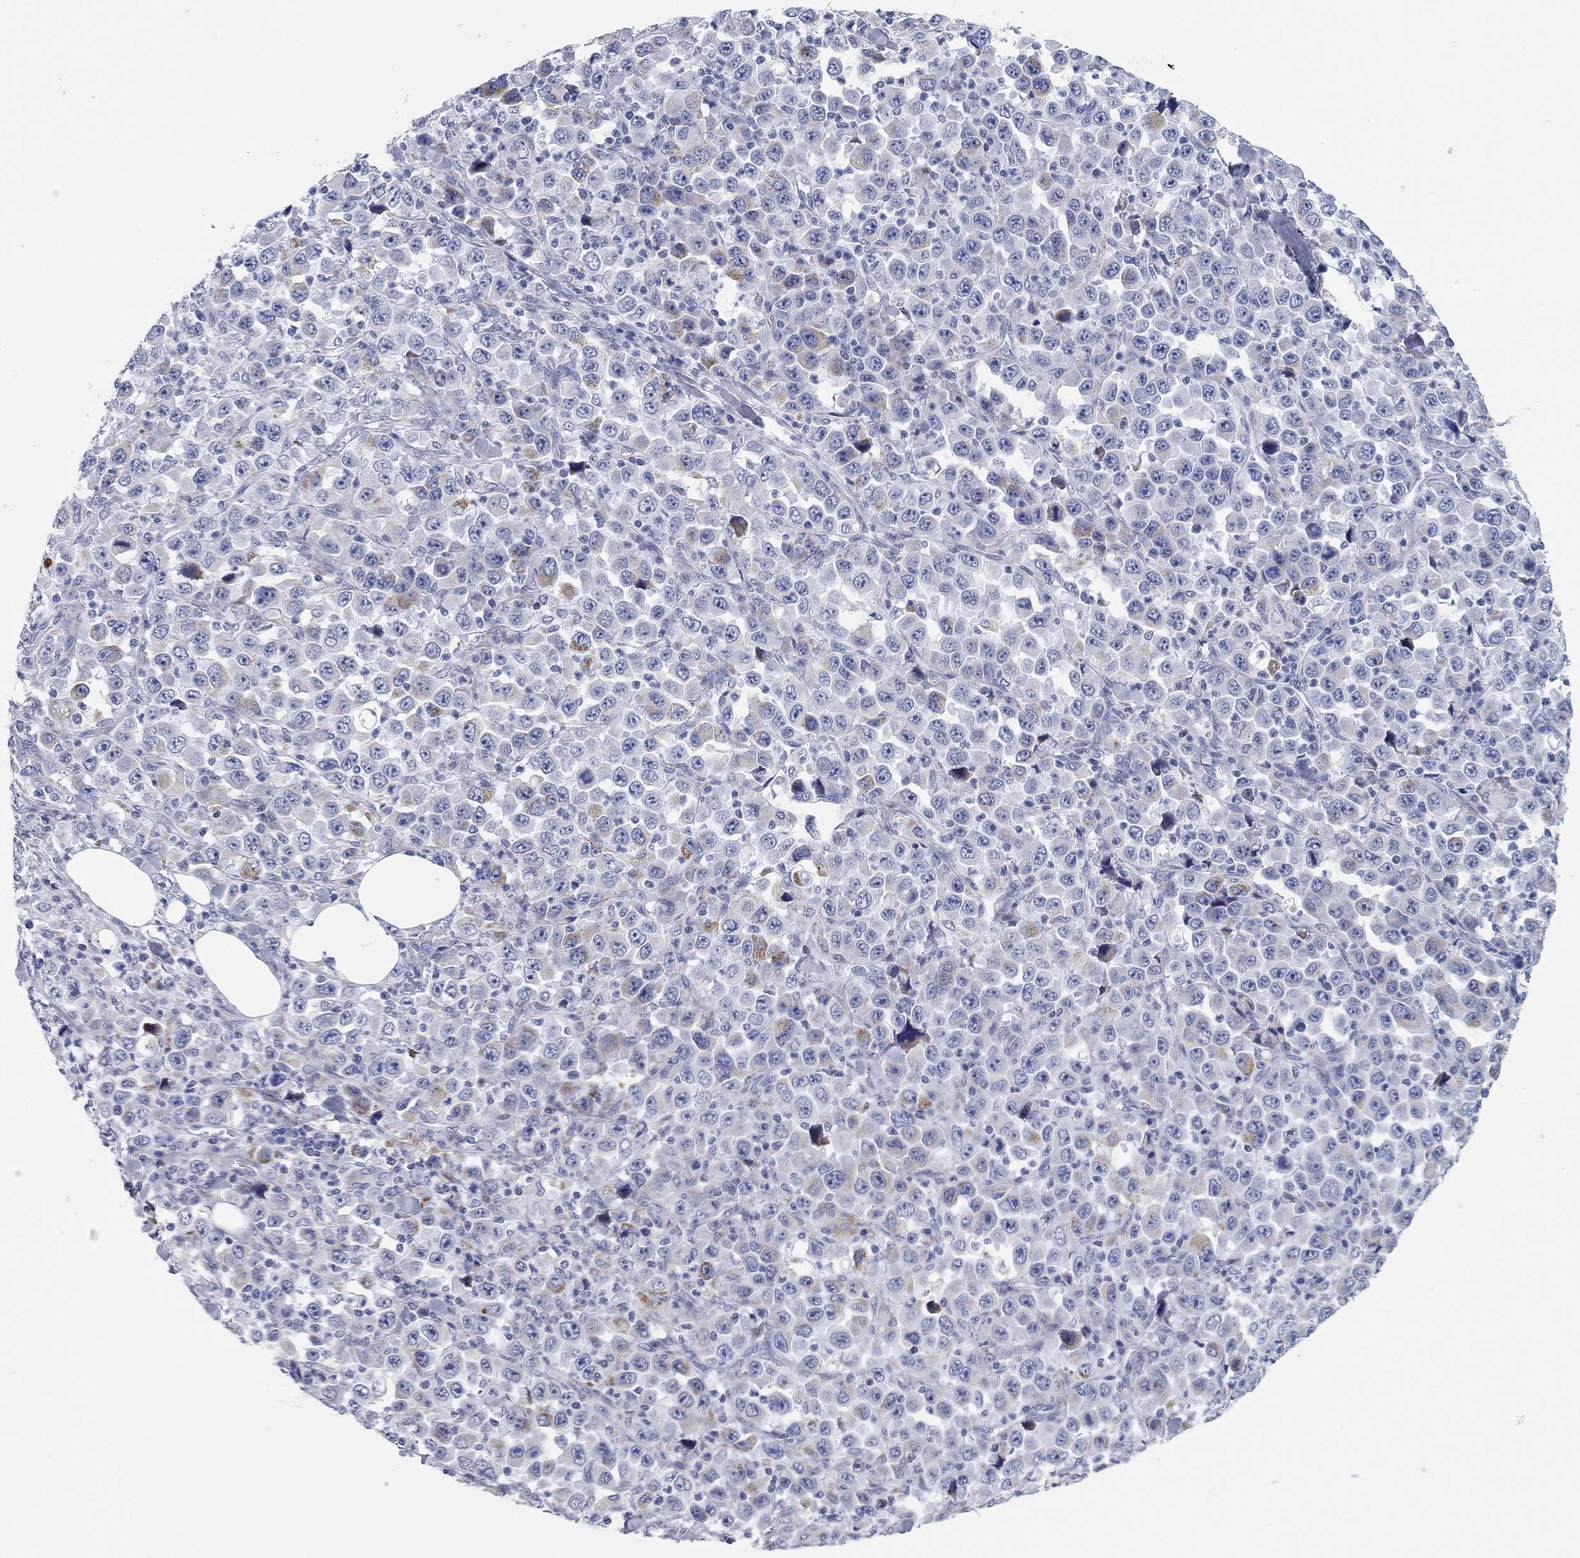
{"staining": {"intensity": "moderate", "quantity": "<25%", "location": "cytoplasmic/membranous"}, "tissue": "stomach cancer", "cell_type": "Tumor cells", "image_type": "cancer", "snomed": [{"axis": "morphology", "description": "Normal tissue, NOS"}, {"axis": "morphology", "description": "Adenocarcinoma, NOS"}, {"axis": "topography", "description": "Stomach, upper"}, {"axis": "topography", "description": "Stomach"}], "caption": "Moderate cytoplasmic/membranous expression for a protein is seen in about <25% of tumor cells of stomach cancer (adenocarcinoma) using immunohistochemistry (IHC).", "gene": "CHI3L2", "patient": {"sex": "male", "age": 59}}